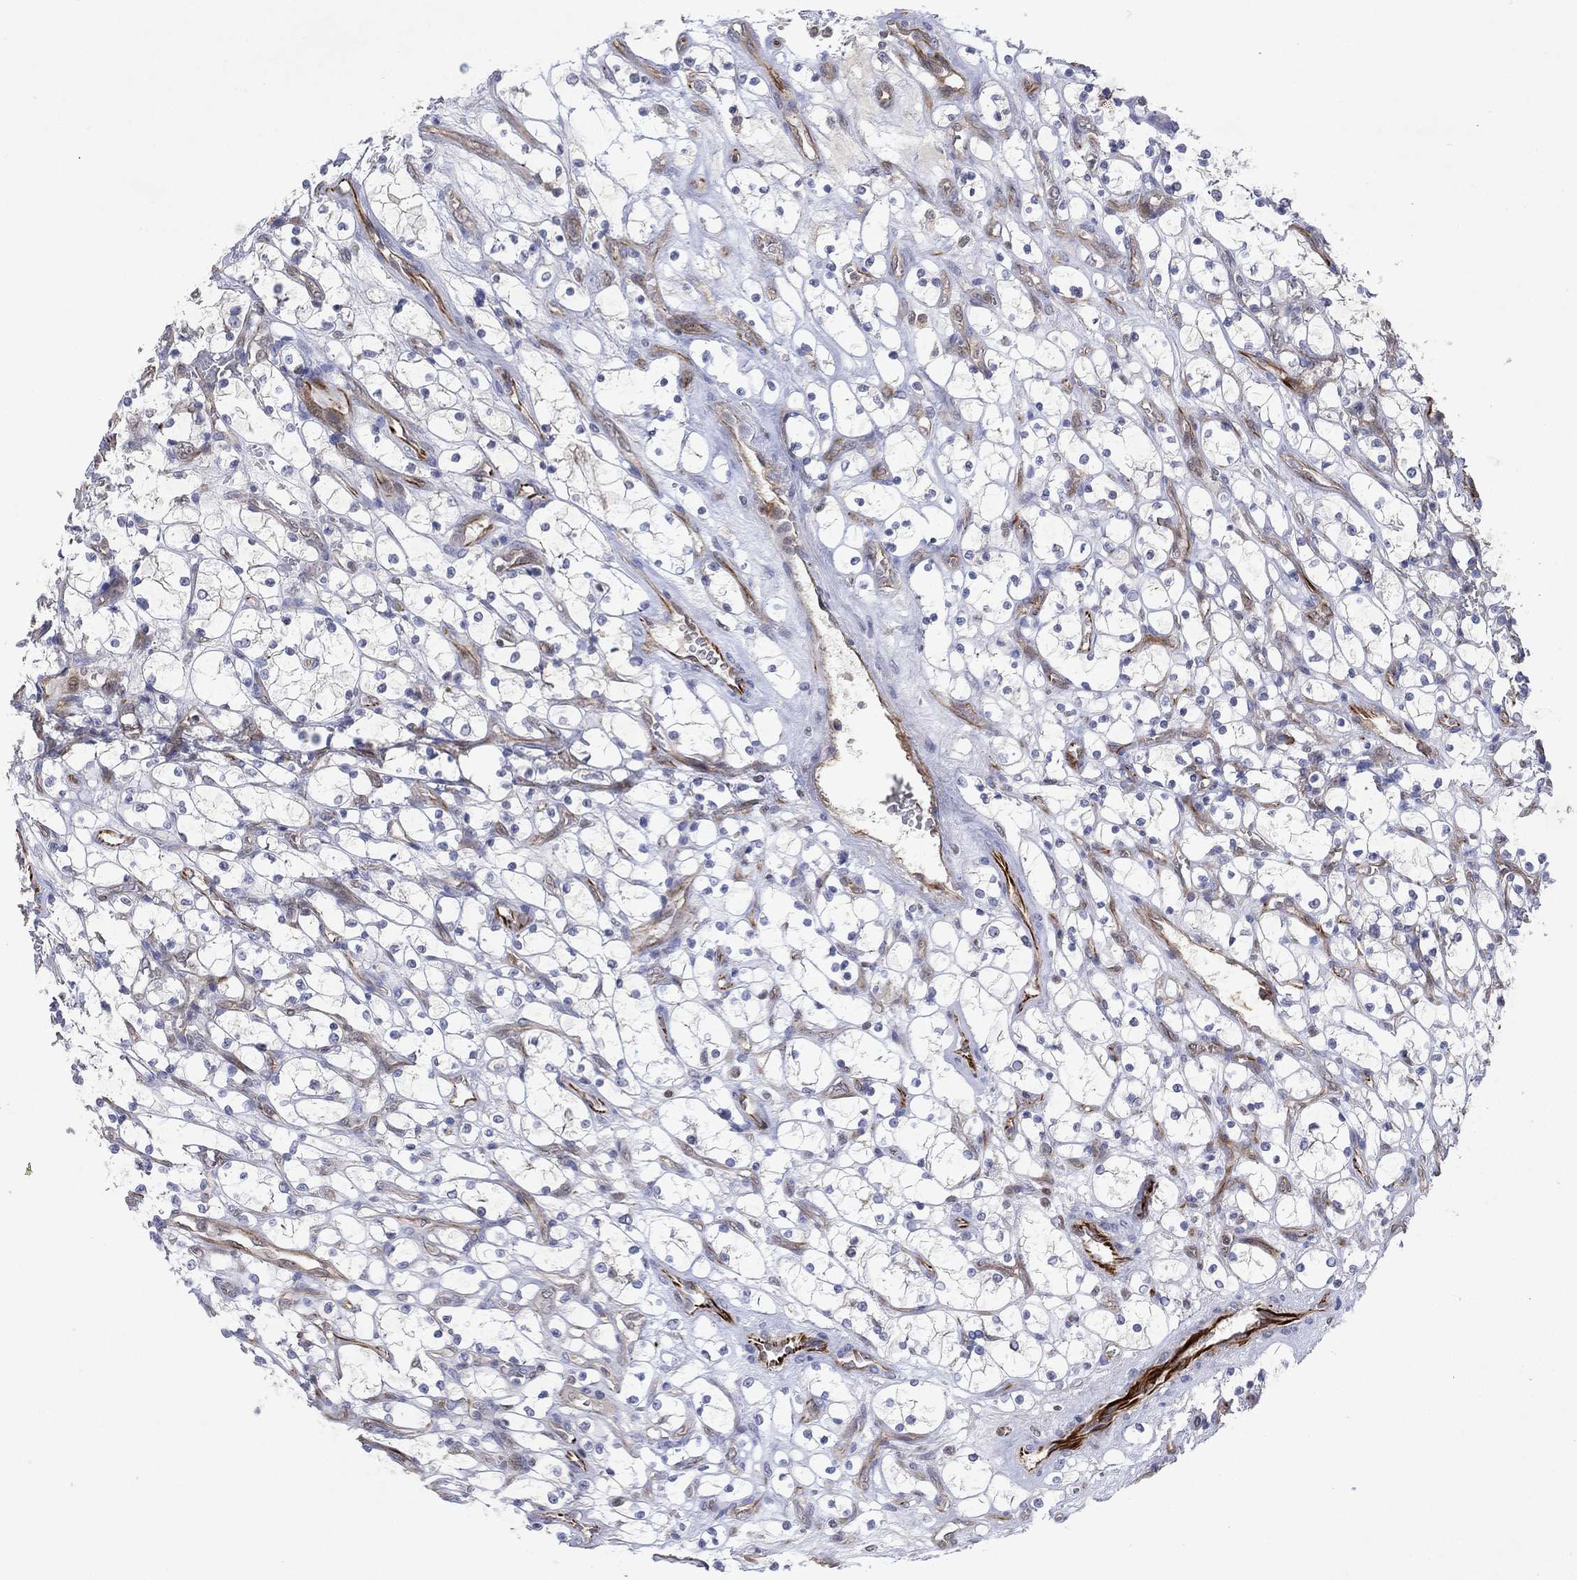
{"staining": {"intensity": "negative", "quantity": "none", "location": "none"}, "tissue": "renal cancer", "cell_type": "Tumor cells", "image_type": "cancer", "snomed": [{"axis": "morphology", "description": "Adenocarcinoma, NOS"}, {"axis": "topography", "description": "Kidney"}], "caption": "Renal cancer stained for a protein using IHC shows no expression tumor cells.", "gene": "FLI1", "patient": {"sex": "female", "age": 69}}